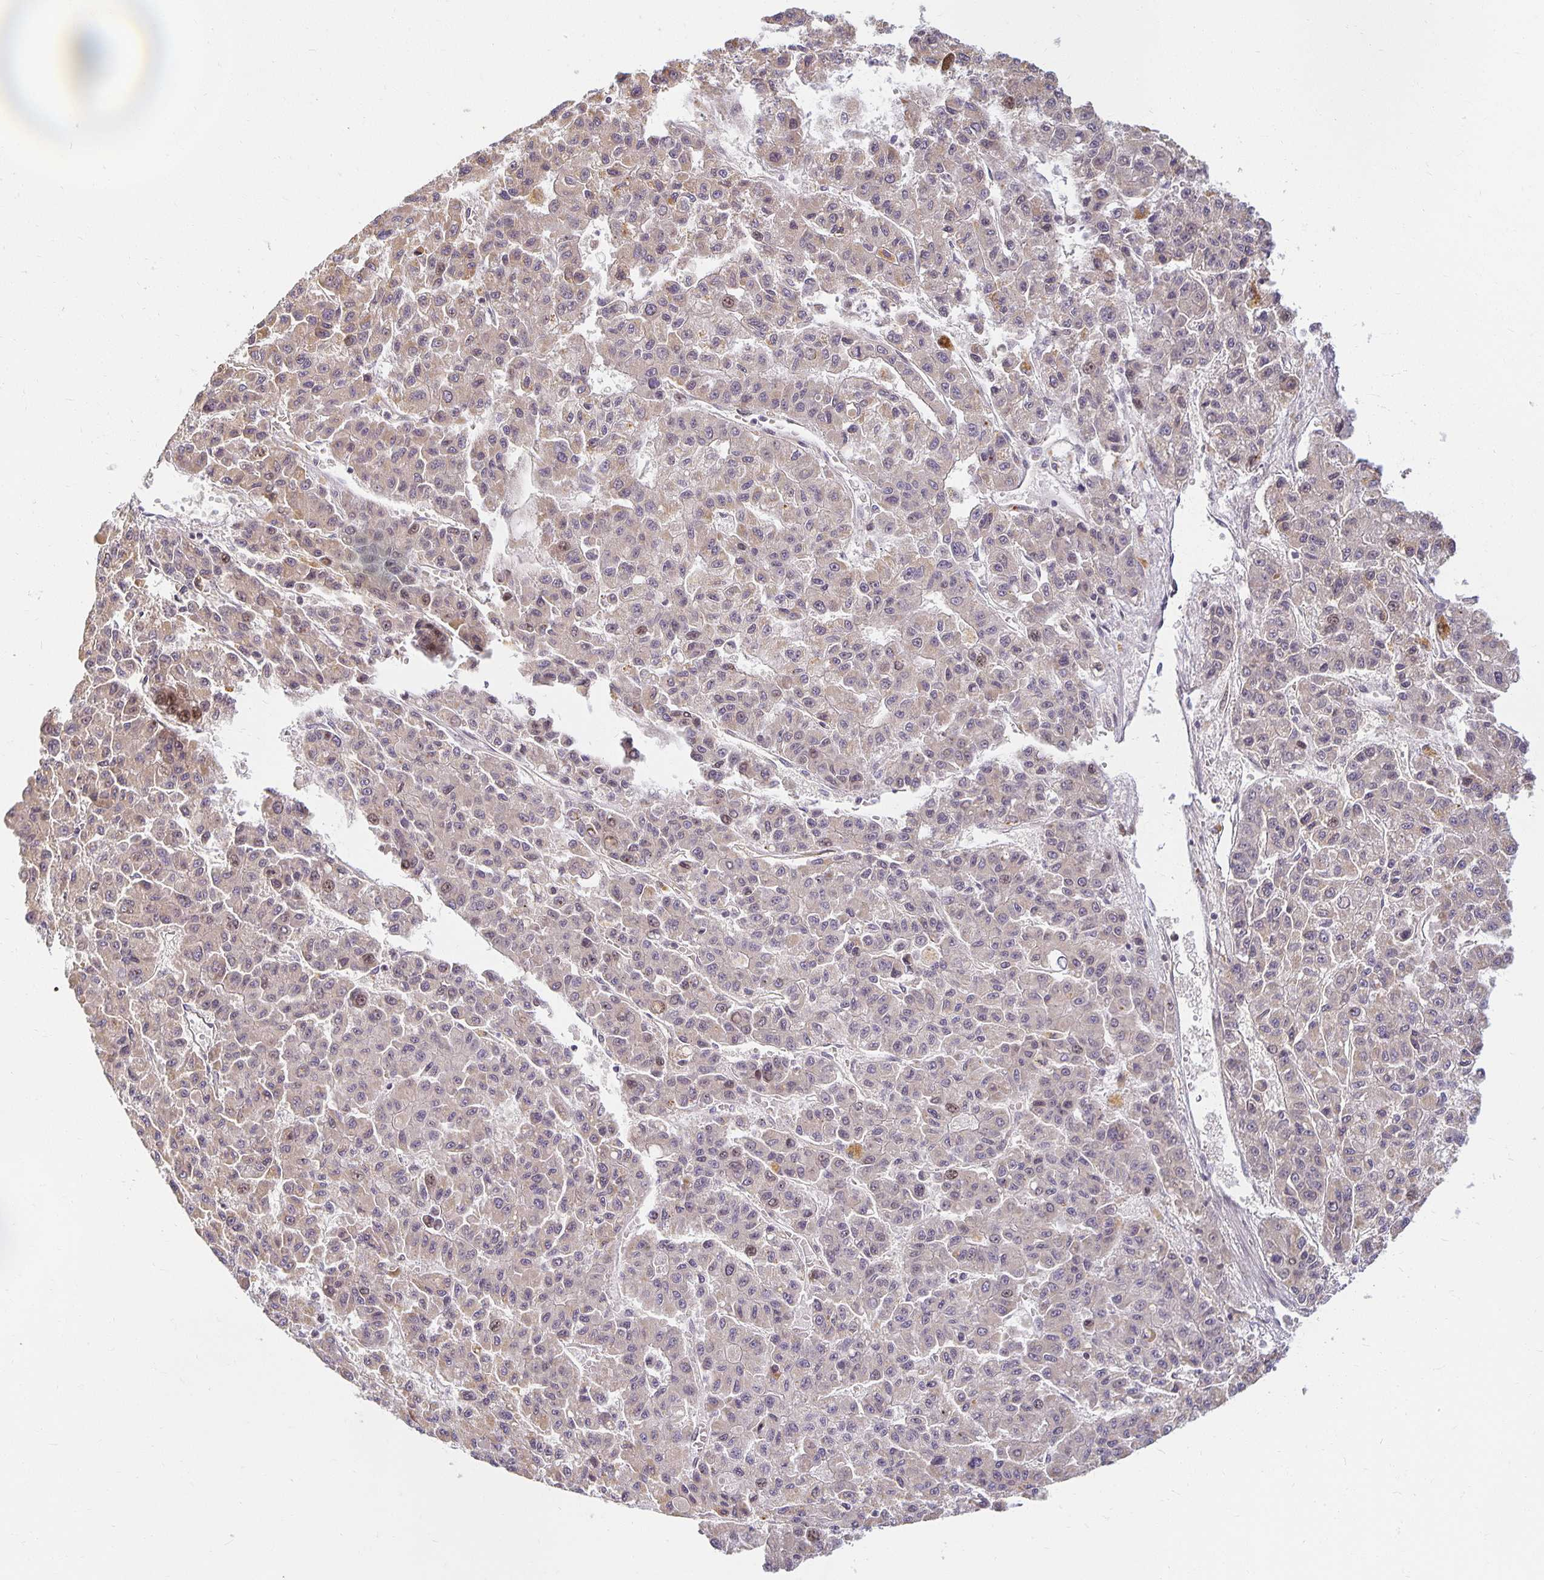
{"staining": {"intensity": "weak", "quantity": "25%-75%", "location": "cytoplasmic/membranous,nuclear"}, "tissue": "liver cancer", "cell_type": "Tumor cells", "image_type": "cancer", "snomed": [{"axis": "morphology", "description": "Carcinoma, Hepatocellular, NOS"}, {"axis": "topography", "description": "Liver"}], "caption": "This is a photomicrograph of immunohistochemistry staining of liver cancer (hepatocellular carcinoma), which shows weak positivity in the cytoplasmic/membranous and nuclear of tumor cells.", "gene": "EHF", "patient": {"sex": "male", "age": 70}}